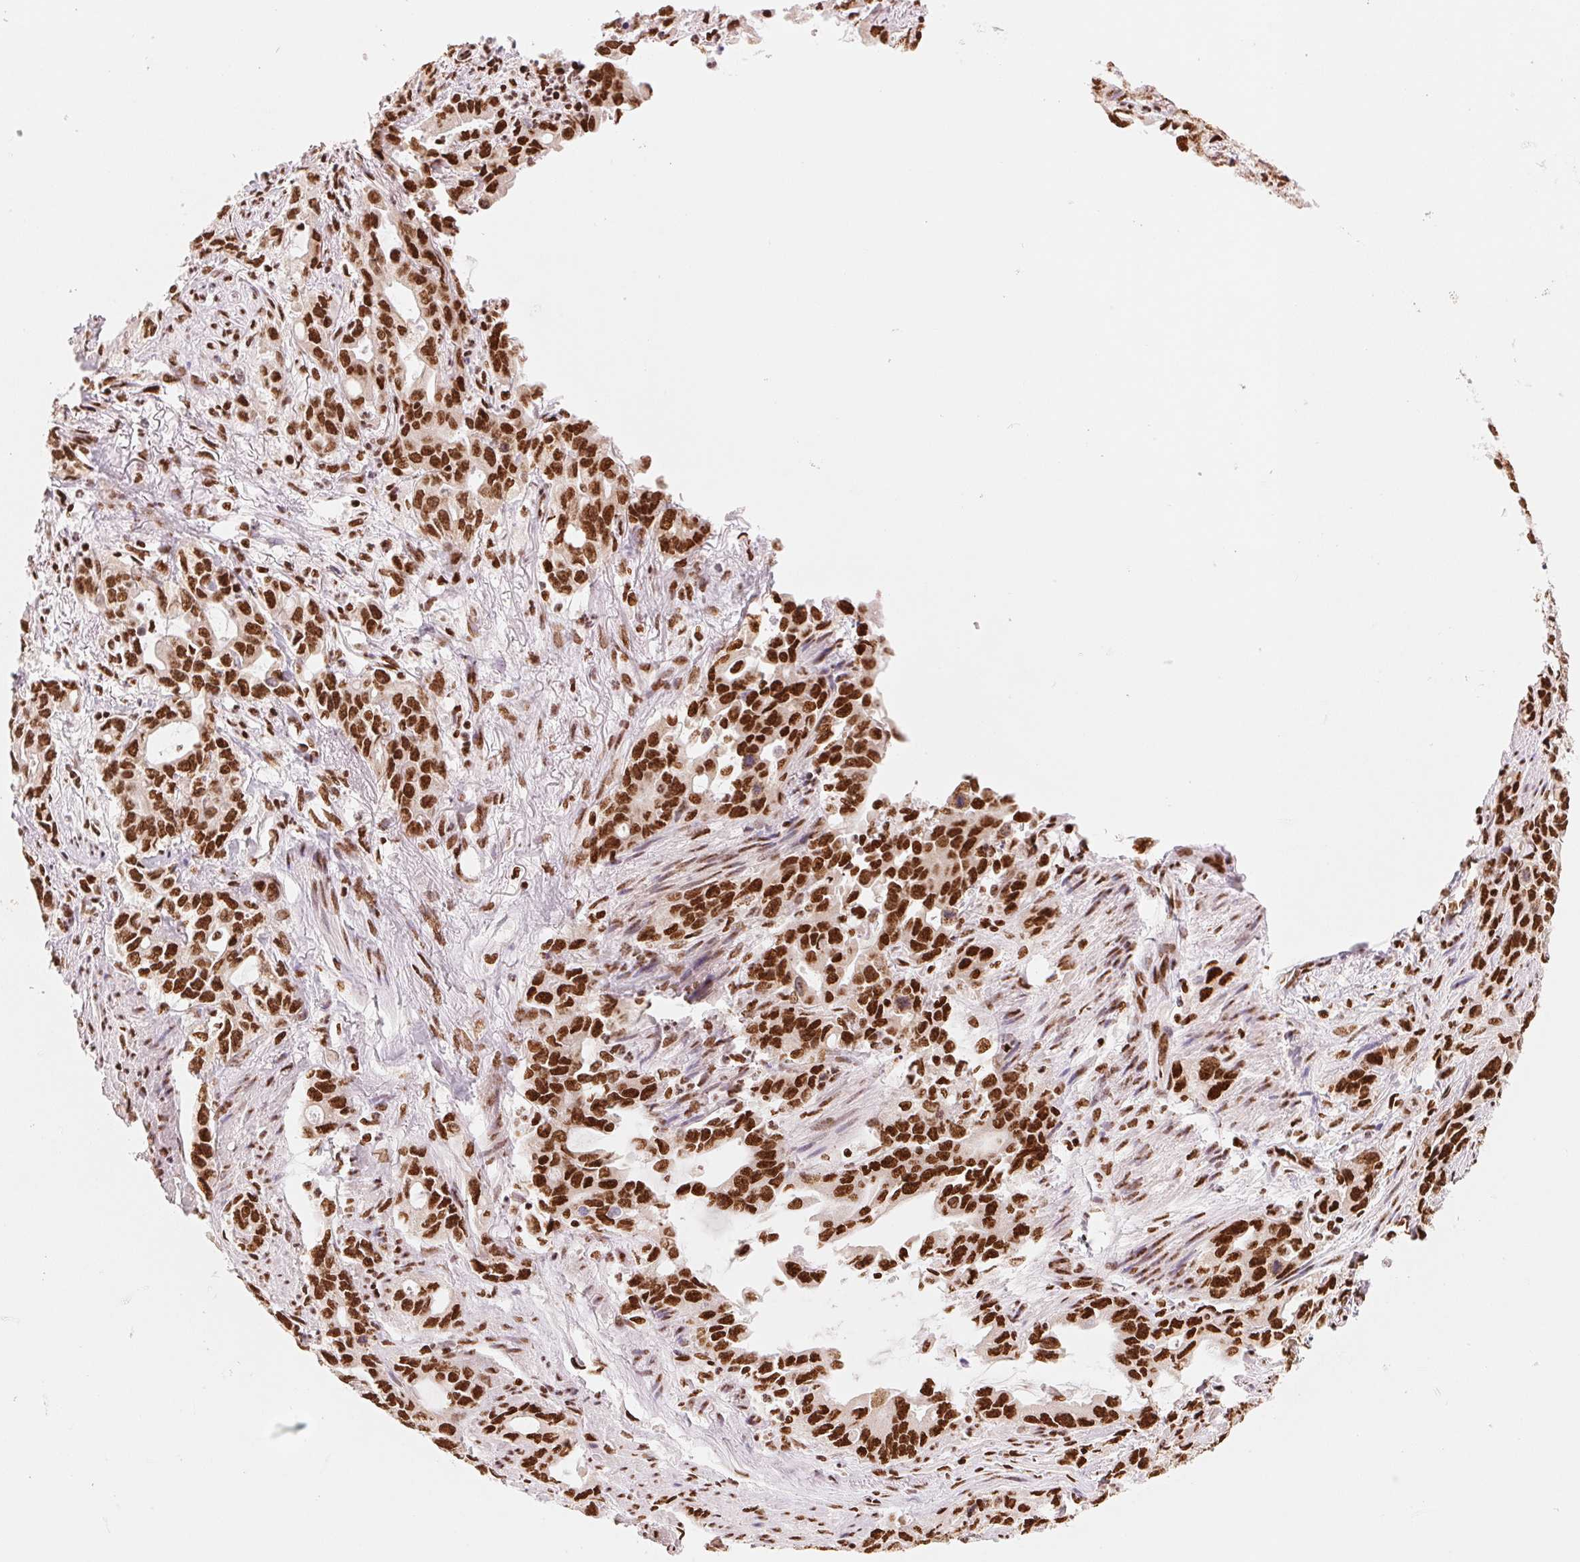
{"staining": {"intensity": "strong", "quantity": ">75%", "location": "nuclear"}, "tissue": "stomach cancer", "cell_type": "Tumor cells", "image_type": "cancer", "snomed": [{"axis": "morphology", "description": "Adenocarcinoma, NOS"}, {"axis": "topography", "description": "Stomach, upper"}], "caption": "A brown stain highlights strong nuclear expression of a protein in human stomach cancer tumor cells. The staining was performed using DAB, with brown indicating positive protein expression. Nuclei are stained blue with hematoxylin.", "gene": "NXF1", "patient": {"sex": "male", "age": 85}}